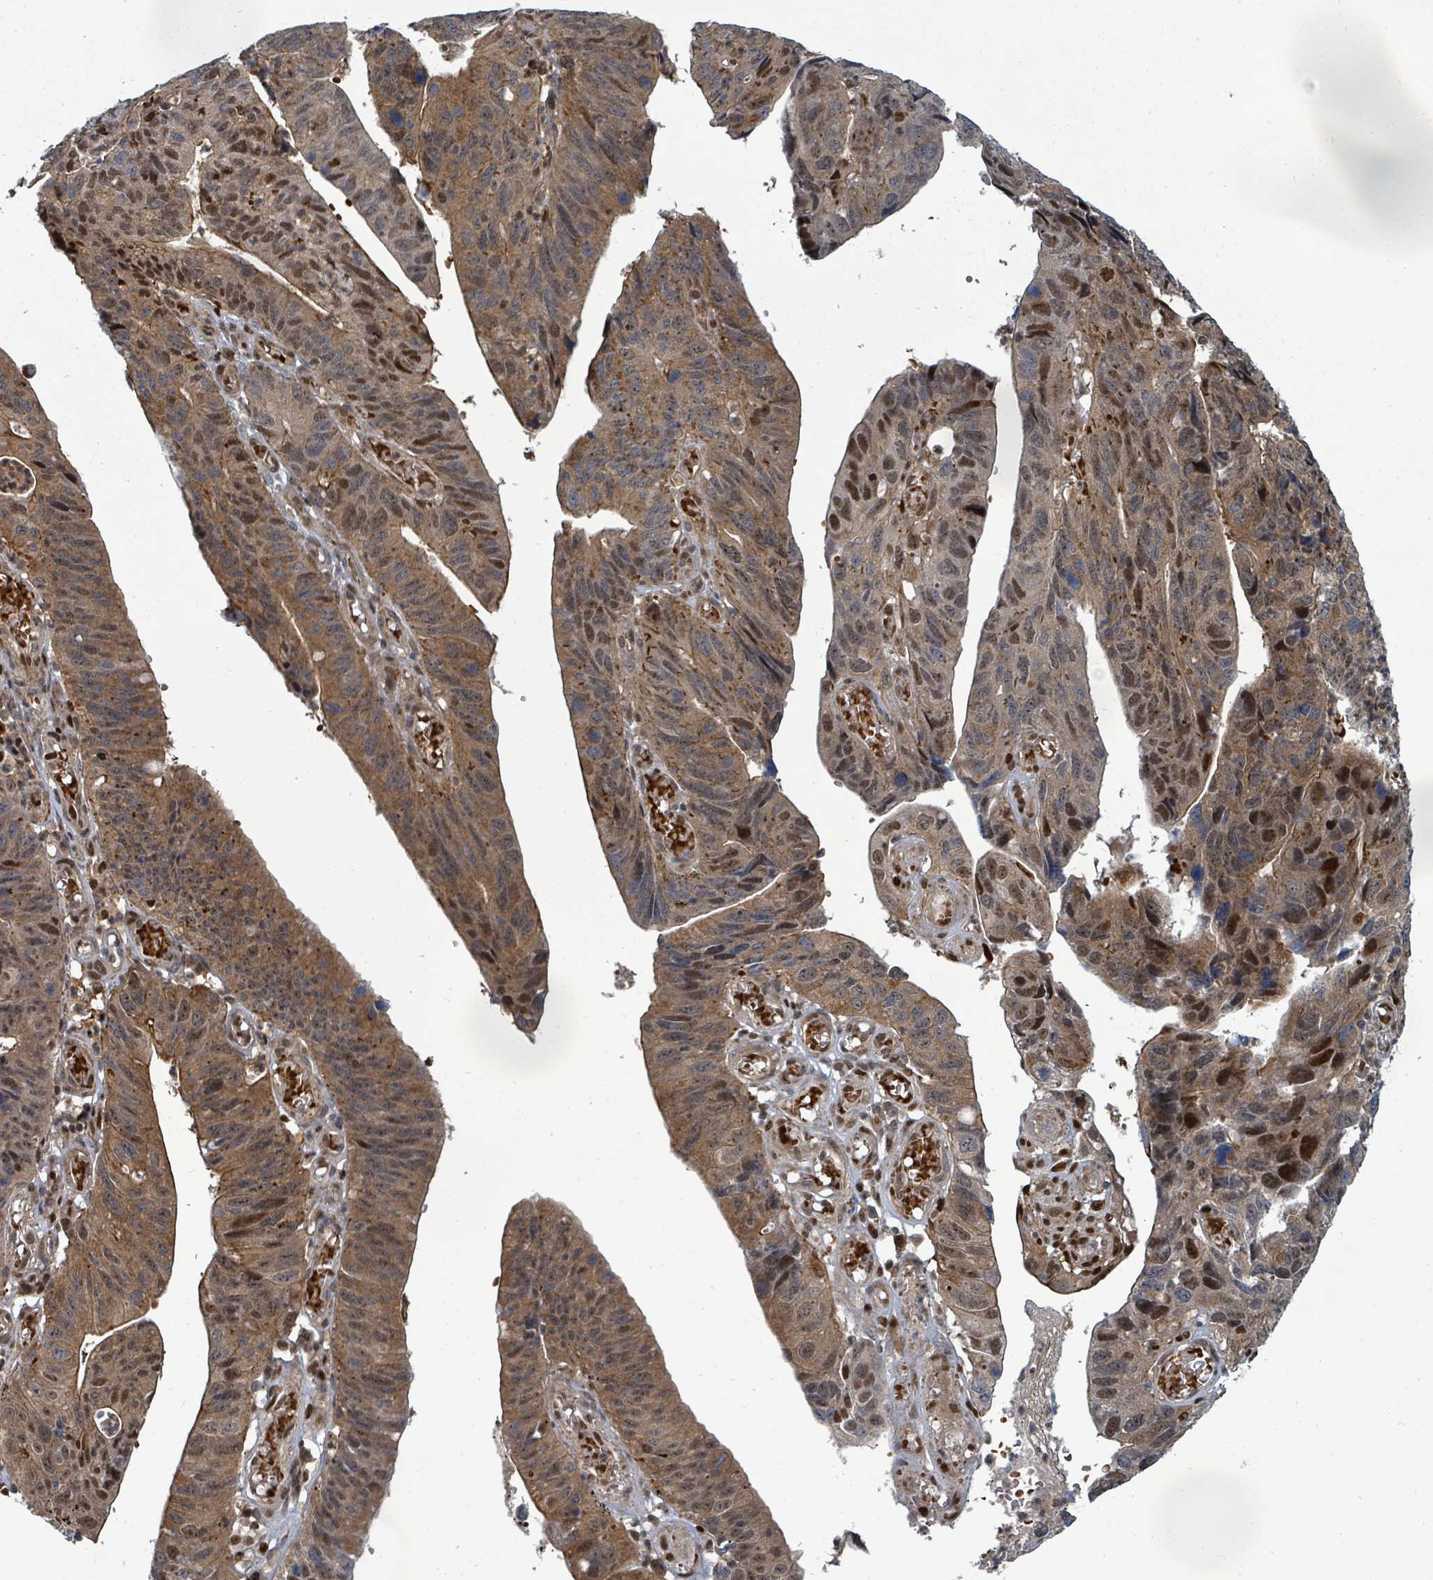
{"staining": {"intensity": "moderate", "quantity": ">75%", "location": "cytoplasmic/membranous,nuclear"}, "tissue": "stomach cancer", "cell_type": "Tumor cells", "image_type": "cancer", "snomed": [{"axis": "morphology", "description": "Adenocarcinoma, NOS"}, {"axis": "topography", "description": "Stomach"}], "caption": "DAB immunohistochemical staining of human adenocarcinoma (stomach) demonstrates moderate cytoplasmic/membranous and nuclear protein staining in approximately >75% of tumor cells.", "gene": "TRDMT1", "patient": {"sex": "male", "age": 59}}